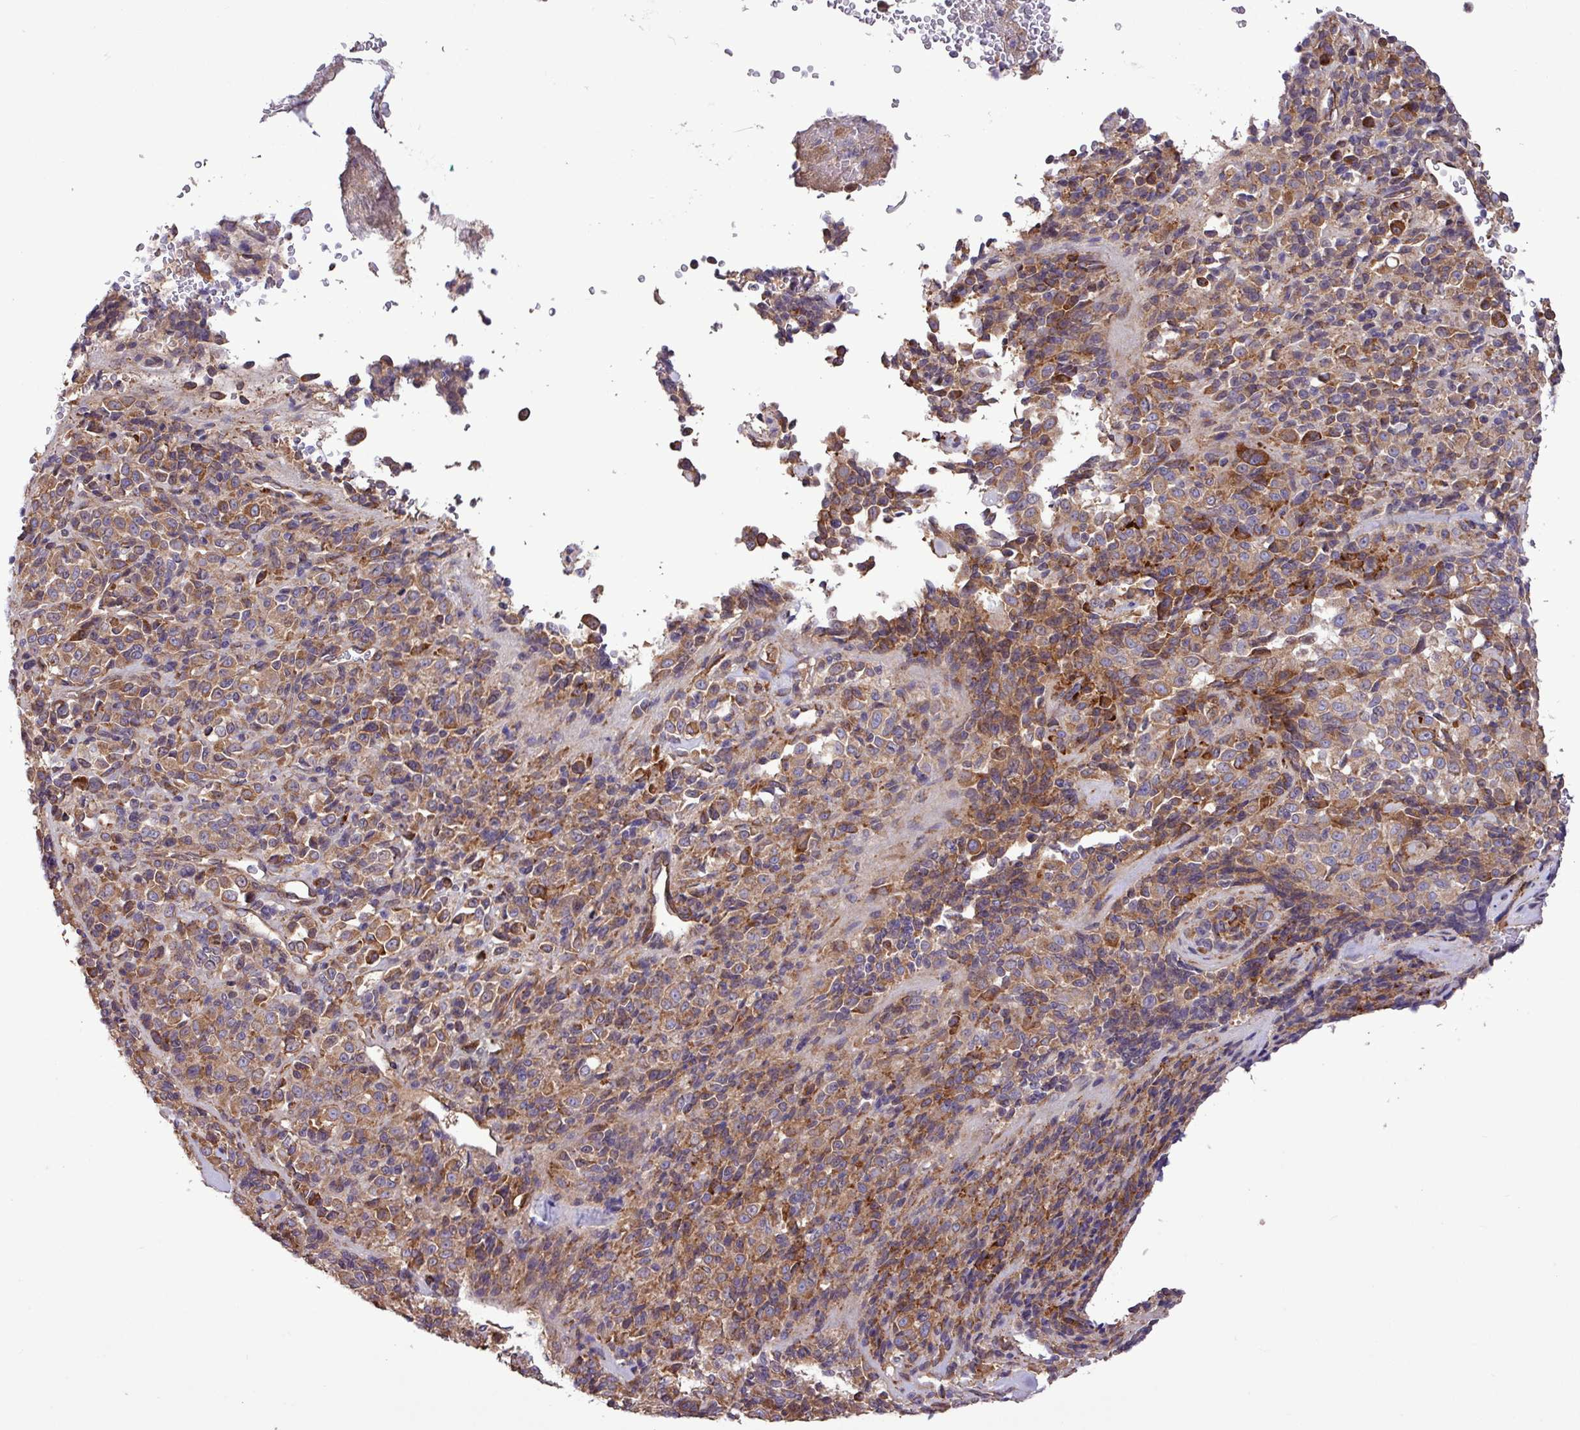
{"staining": {"intensity": "moderate", "quantity": ">75%", "location": "cytoplasmic/membranous"}, "tissue": "melanoma", "cell_type": "Tumor cells", "image_type": "cancer", "snomed": [{"axis": "morphology", "description": "Malignant melanoma, Metastatic site"}, {"axis": "topography", "description": "Brain"}], "caption": "Brown immunohistochemical staining in human malignant melanoma (metastatic site) displays moderate cytoplasmic/membranous positivity in about >75% of tumor cells.", "gene": "MEGF6", "patient": {"sex": "female", "age": 56}}